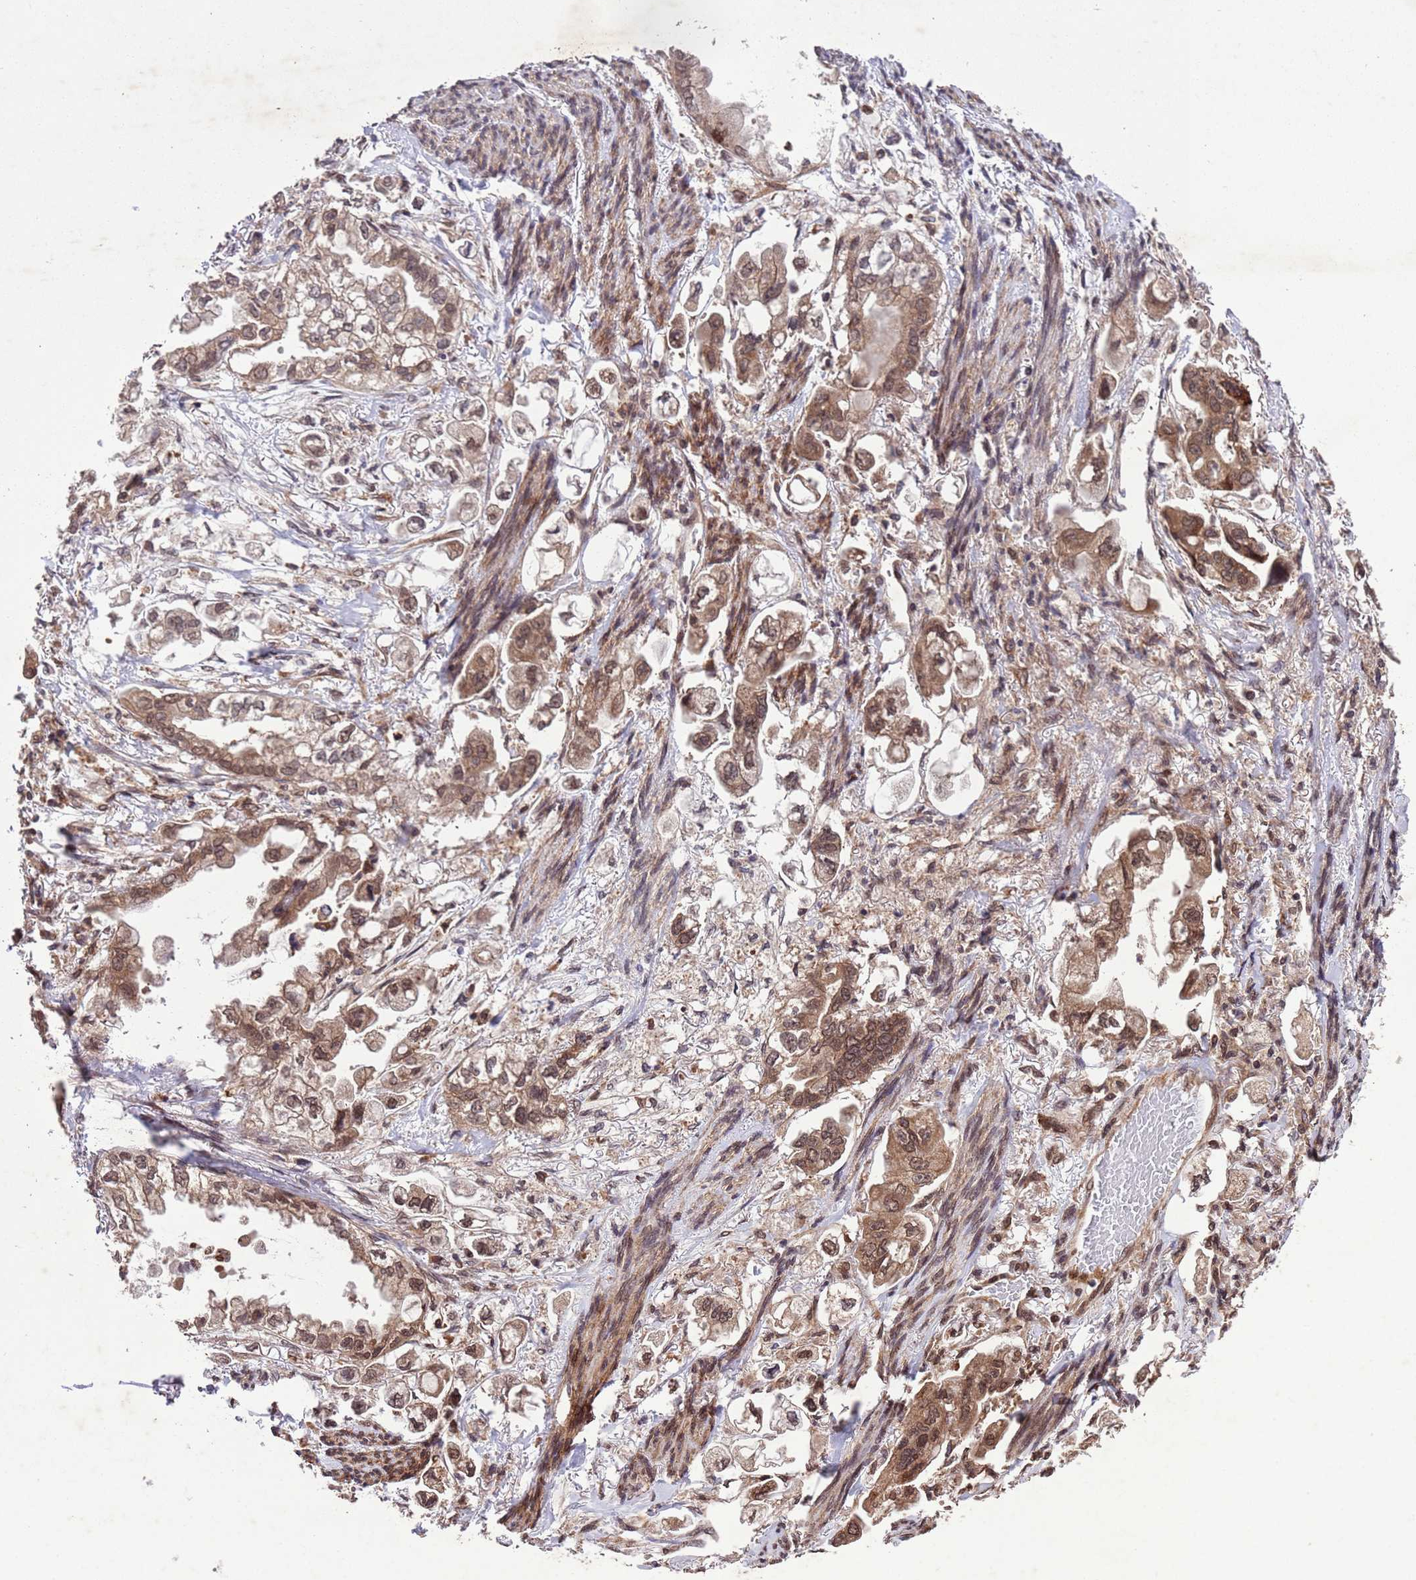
{"staining": {"intensity": "moderate", "quantity": ">75%", "location": "cytoplasmic/membranous,nuclear"}, "tissue": "stomach cancer", "cell_type": "Tumor cells", "image_type": "cancer", "snomed": [{"axis": "morphology", "description": "Adenocarcinoma, NOS"}, {"axis": "topography", "description": "Stomach"}], "caption": "Protein expression analysis of human stomach cancer (adenocarcinoma) reveals moderate cytoplasmic/membranous and nuclear staining in approximately >75% of tumor cells. (DAB (3,3'-diaminobenzidine) IHC with brightfield microscopy, high magnification).", "gene": "VSTM4", "patient": {"sex": "male", "age": 62}}